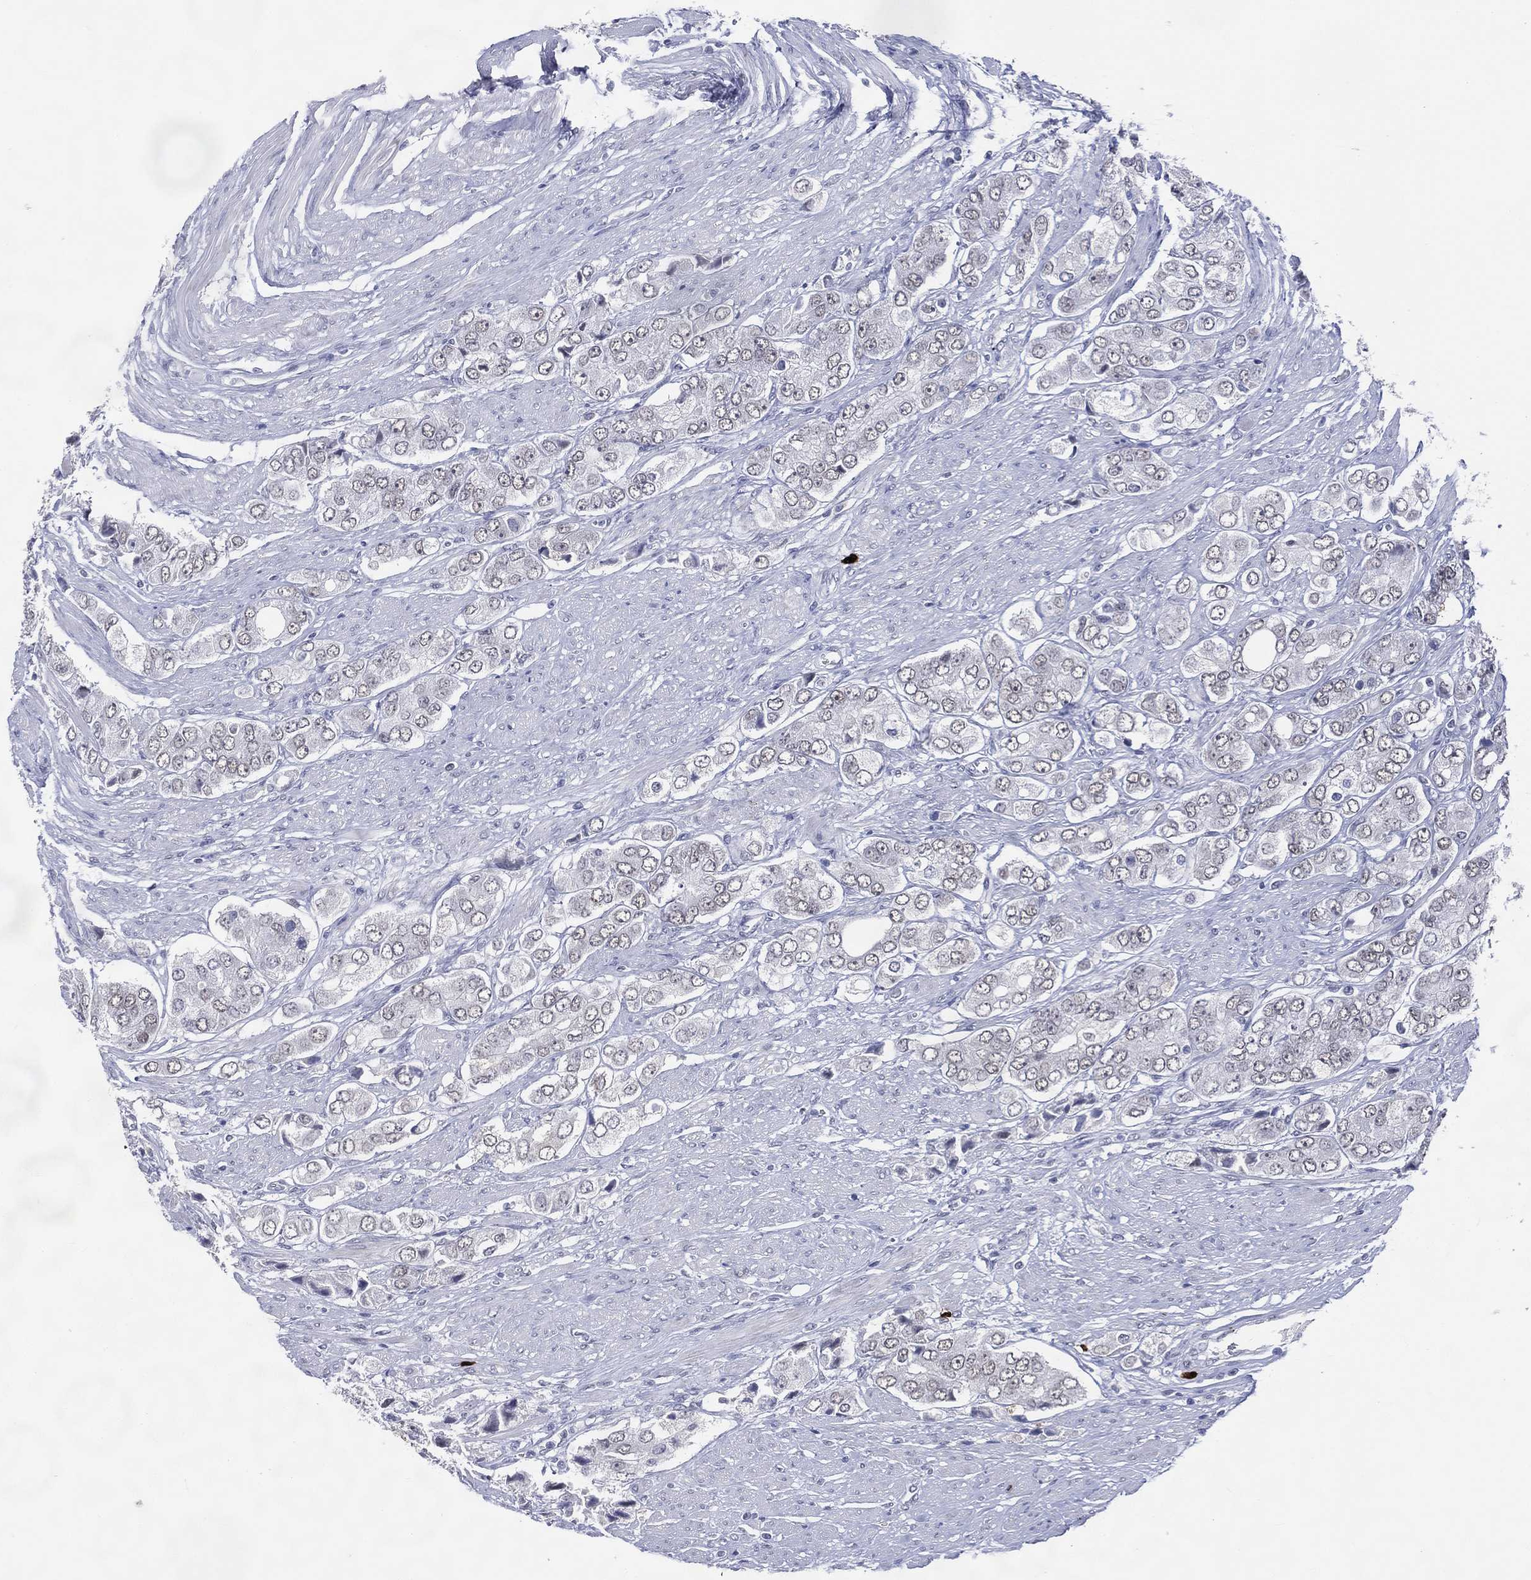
{"staining": {"intensity": "negative", "quantity": "none", "location": "none"}, "tissue": "prostate cancer", "cell_type": "Tumor cells", "image_type": "cancer", "snomed": [{"axis": "morphology", "description": "Adenocarcinoma, Low grade"}, {"axis": "topography", "description": "Prostate"}], "caption": "High power microscopy histopathology image of an immunohistochemistry image of prostate cancer, revealing no significant staining in tumor cells.", "gene": "CFAP58", "patient": {"sex": "male", "age": 69}}